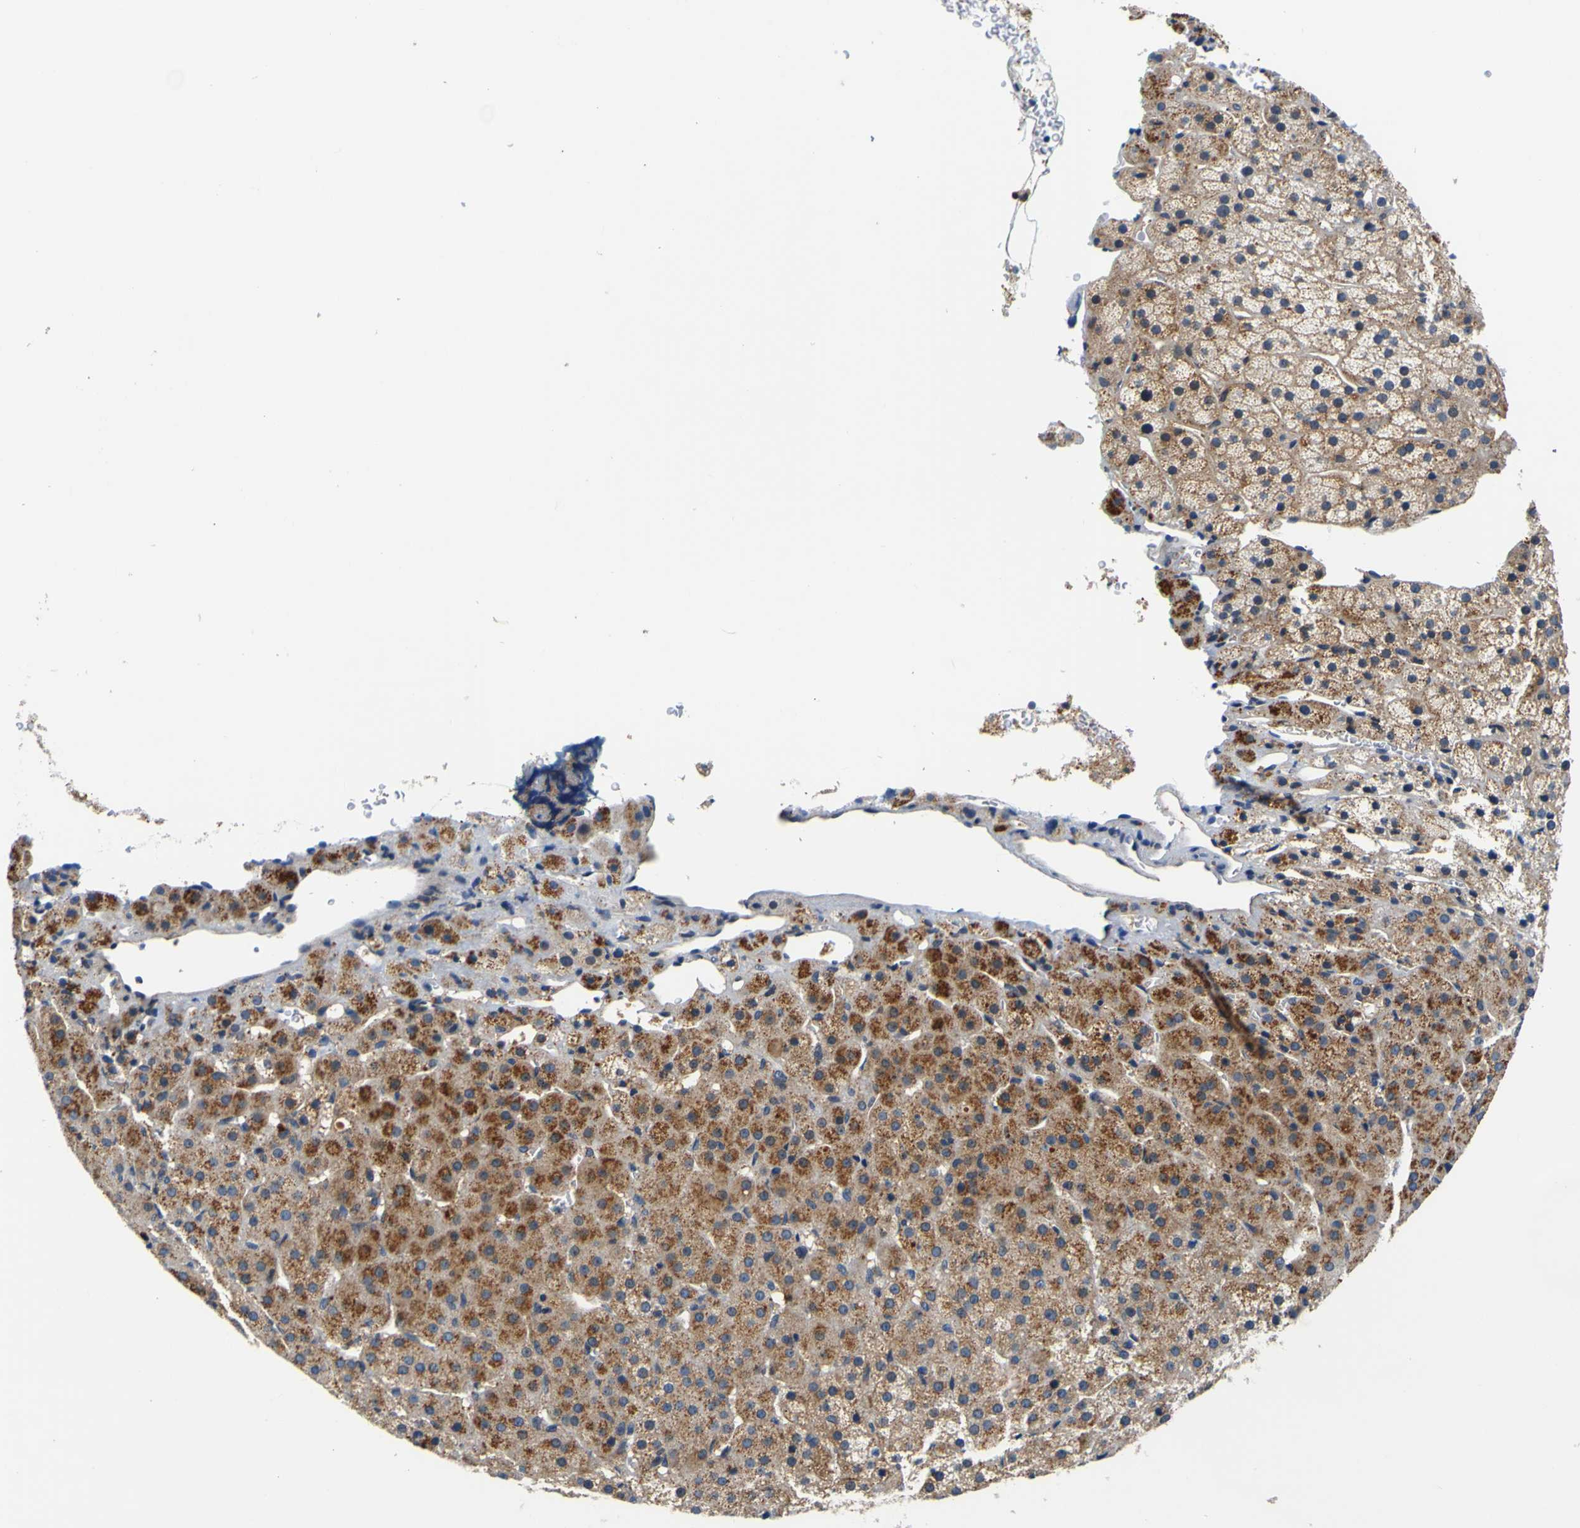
{"staining": {"intensity": "moderate", "quantity": ">75%", "location": "cytoplasmic/membranous"}, "tissue": "adrenal gland", "cell_type": "Glandular cells", "image_type": "normal", "snomed": [{"axis": "morphology", "description": "Normal tissue, NOS"}, {"axis": "topography", "description": "Adrenal gland"}], "caption": "Immunohistochemical staining of unremarkable adrenal gland exhibits medium levels of moderate cytoplasmic/membranous positivity in approximately >75% of glandular cells.", "gene": "TNIK", "patient": {"sex": "female", "age": 57}}